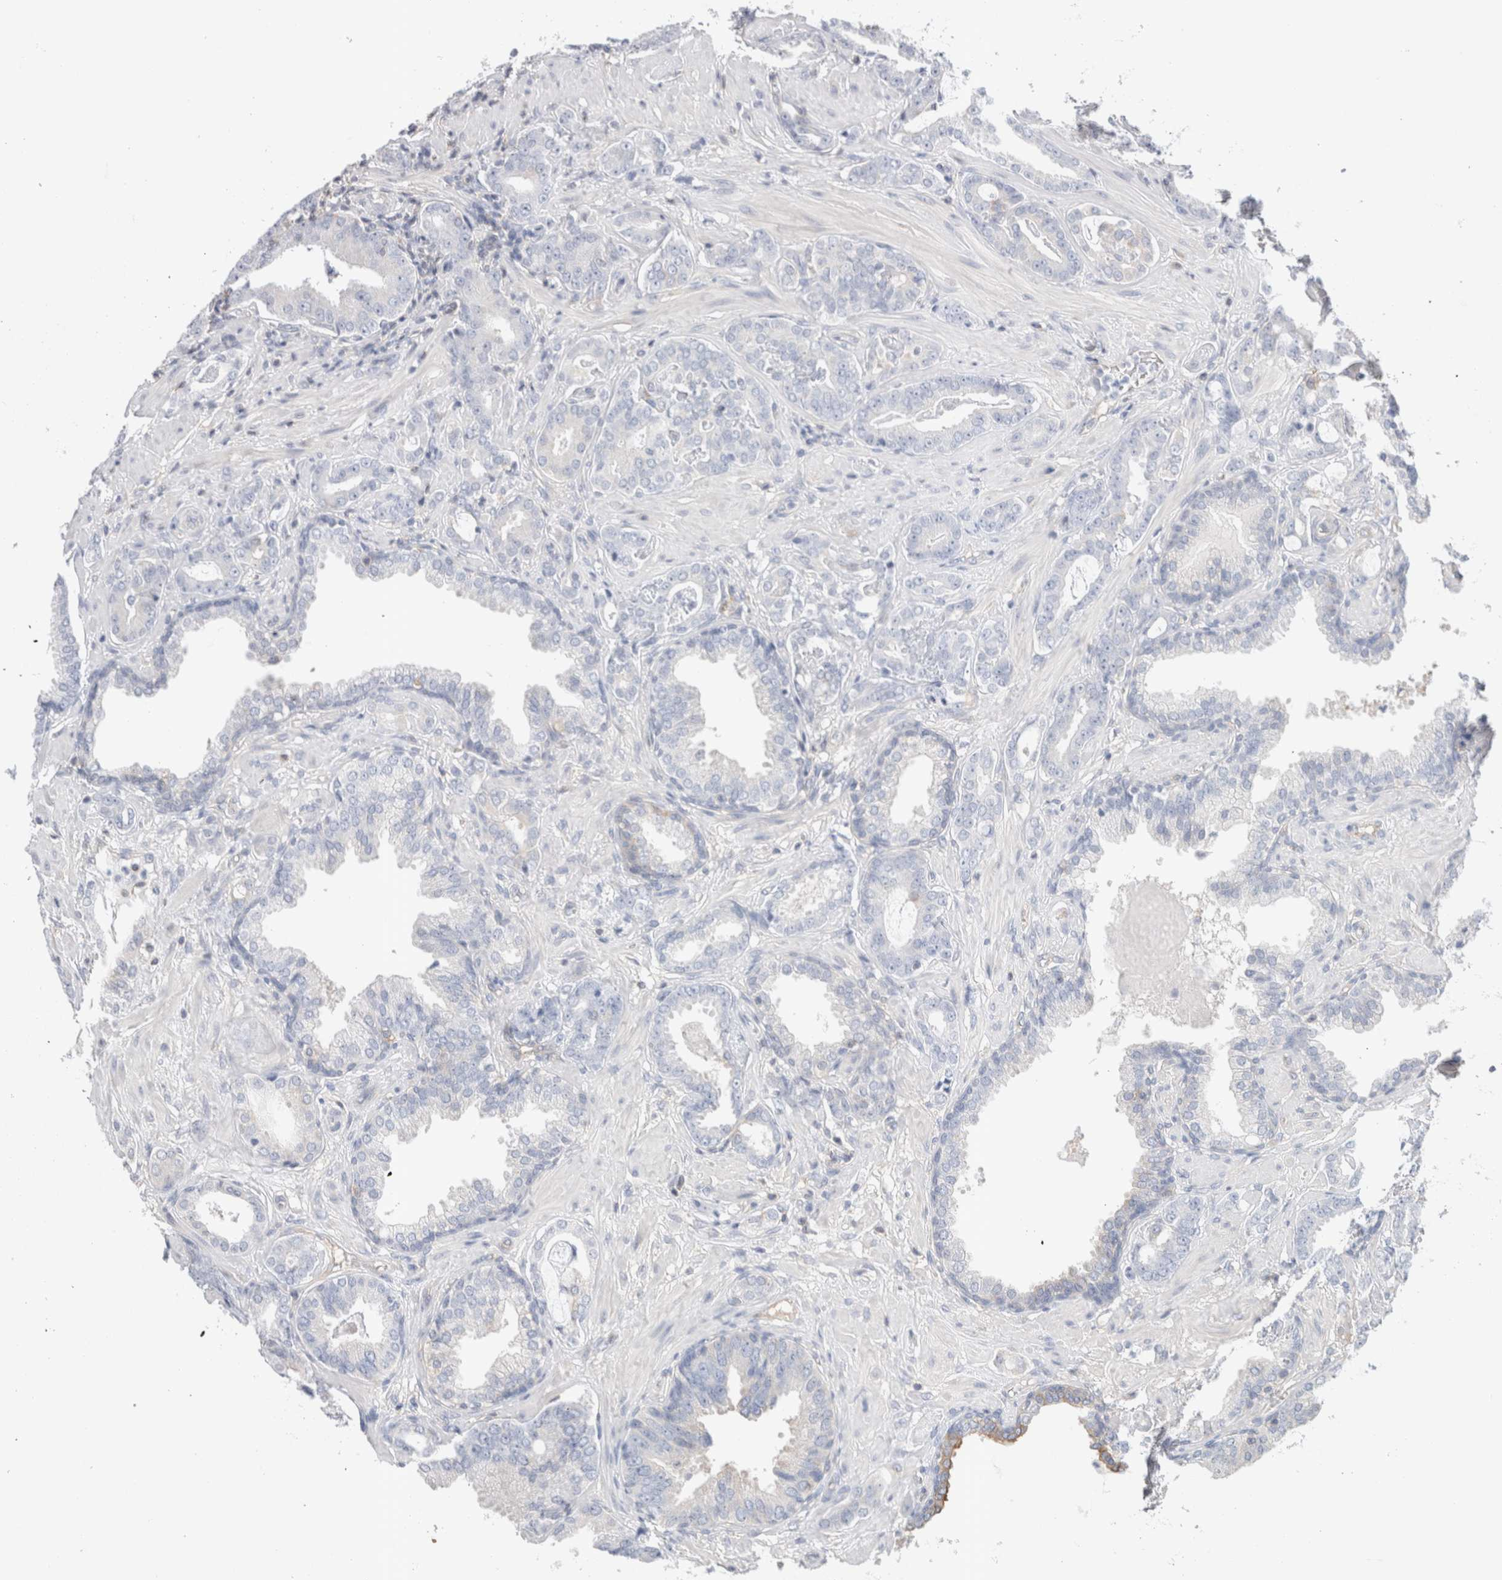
{"staining": {"intensity": "negative", "quantity": "none", "location": "none"}, "tissue": "prostate cancer", "cell_type": "Tumor cells", "image_type": "cancer", "snomed": [{"axis": "morphology", "description": "Adenocarcinoma, Low grade"}, {"axis": "topography", "description": "Prostate"}], "caption": "Micrograph shows no significant protein staining in tumor cells of adenocarcinoma (low-grade) (prostate).", "gene": "CAPN2", "patient": {"sex": "male", "age": 53}}